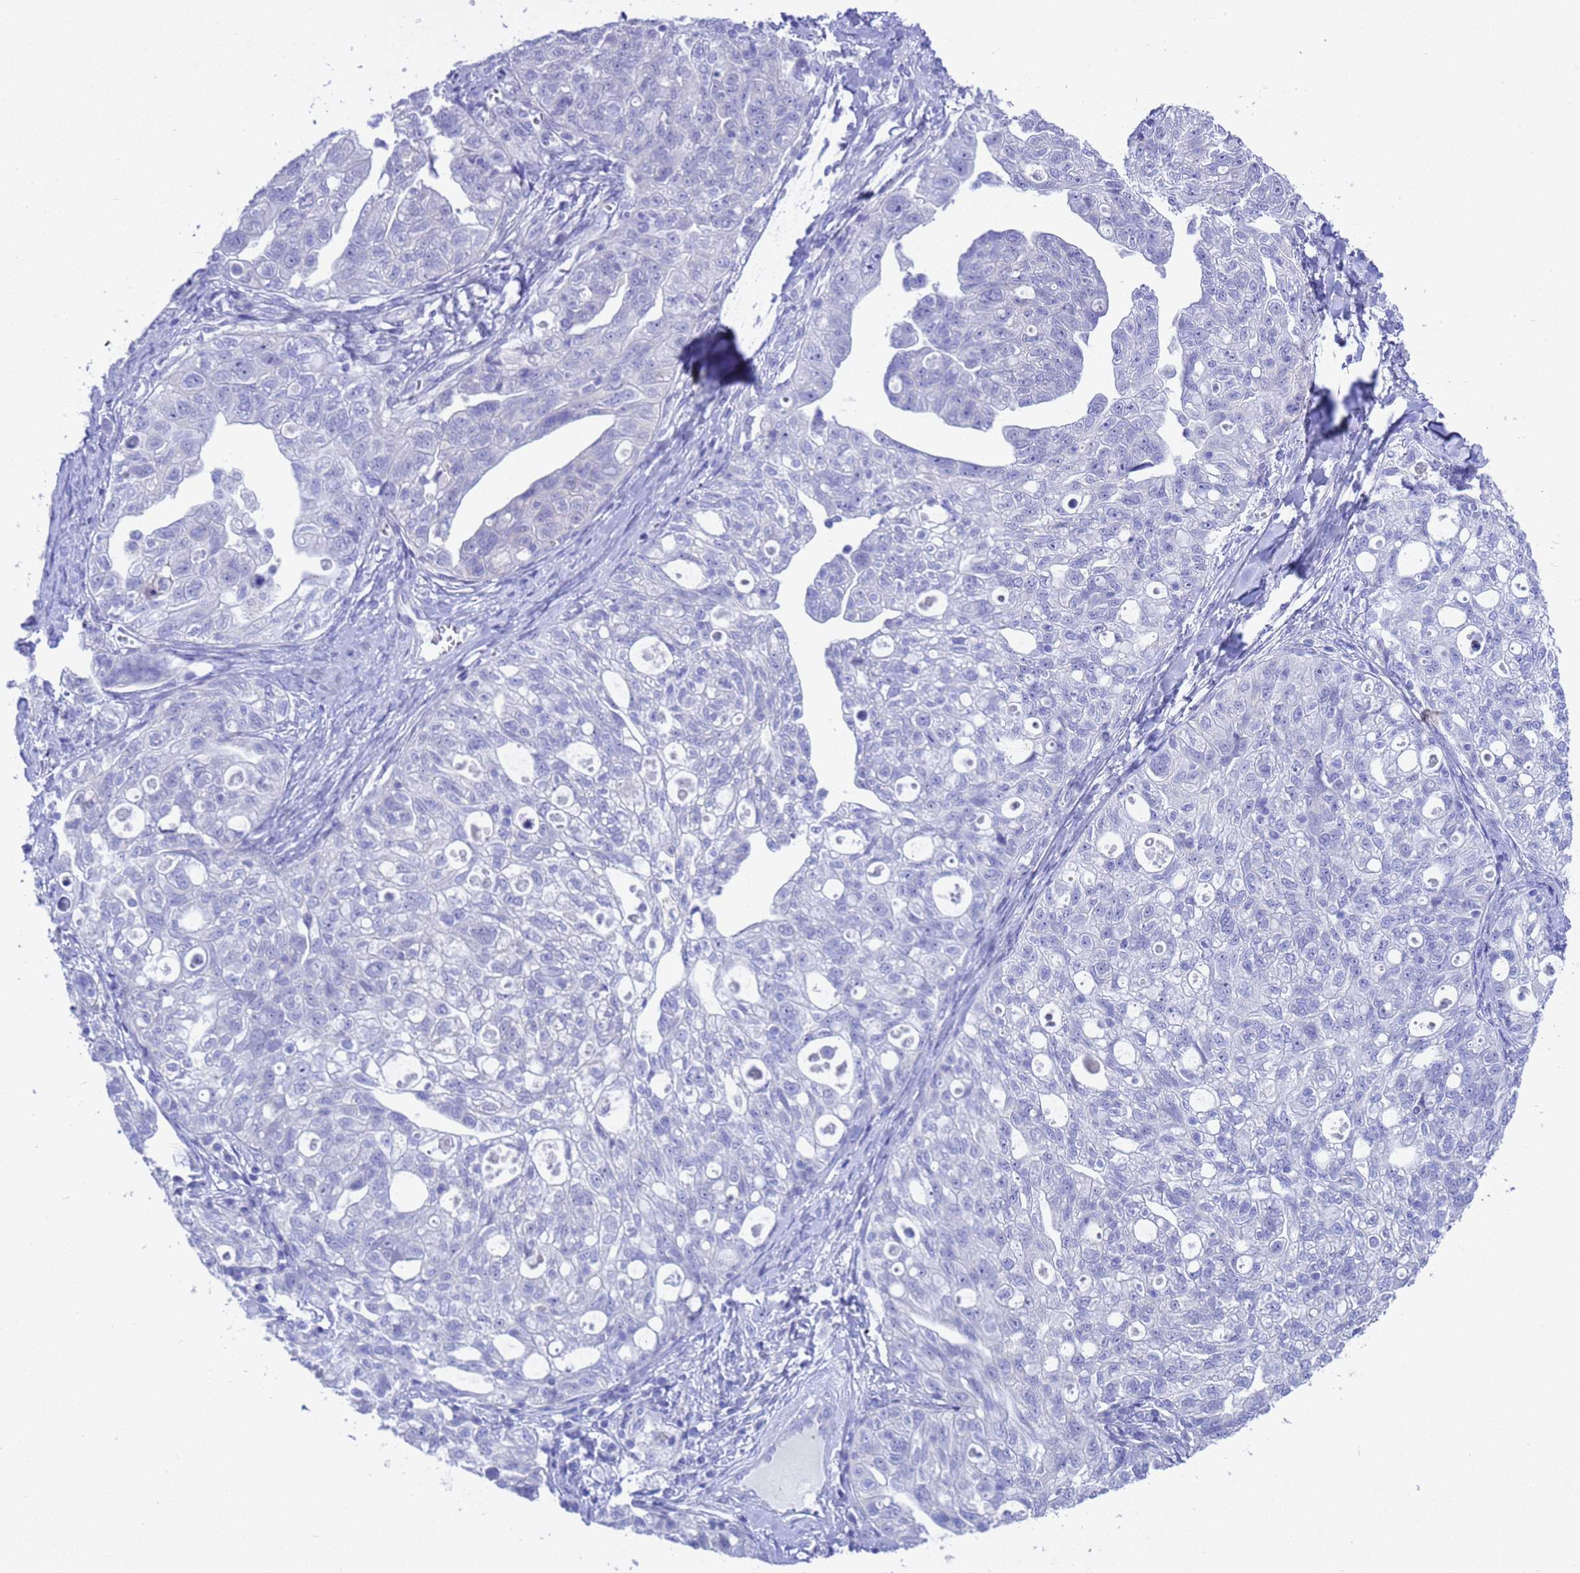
{"staining": {"intensity": "negative", "quantity": "none", "location": "none"}, "tissue": "ovarian cancer", "cell_type": "Tumor cells", "image_type": "cancer", "snomed": [{"axis": "morphology", "description": "Carcinoma, NOS"}, {"axis": "morphology", "description": "Cystadenocarcinoma, serous, NOS"}, {"axis": "topography", "description": "Ovary"}], "caption": "Immunohistochemistry of serous cystadenocarcinoma (ovarian) displays no positivity in tumor cells.", "gene": "GSTM1", "patient": {"sex": "female", "age": 69}}